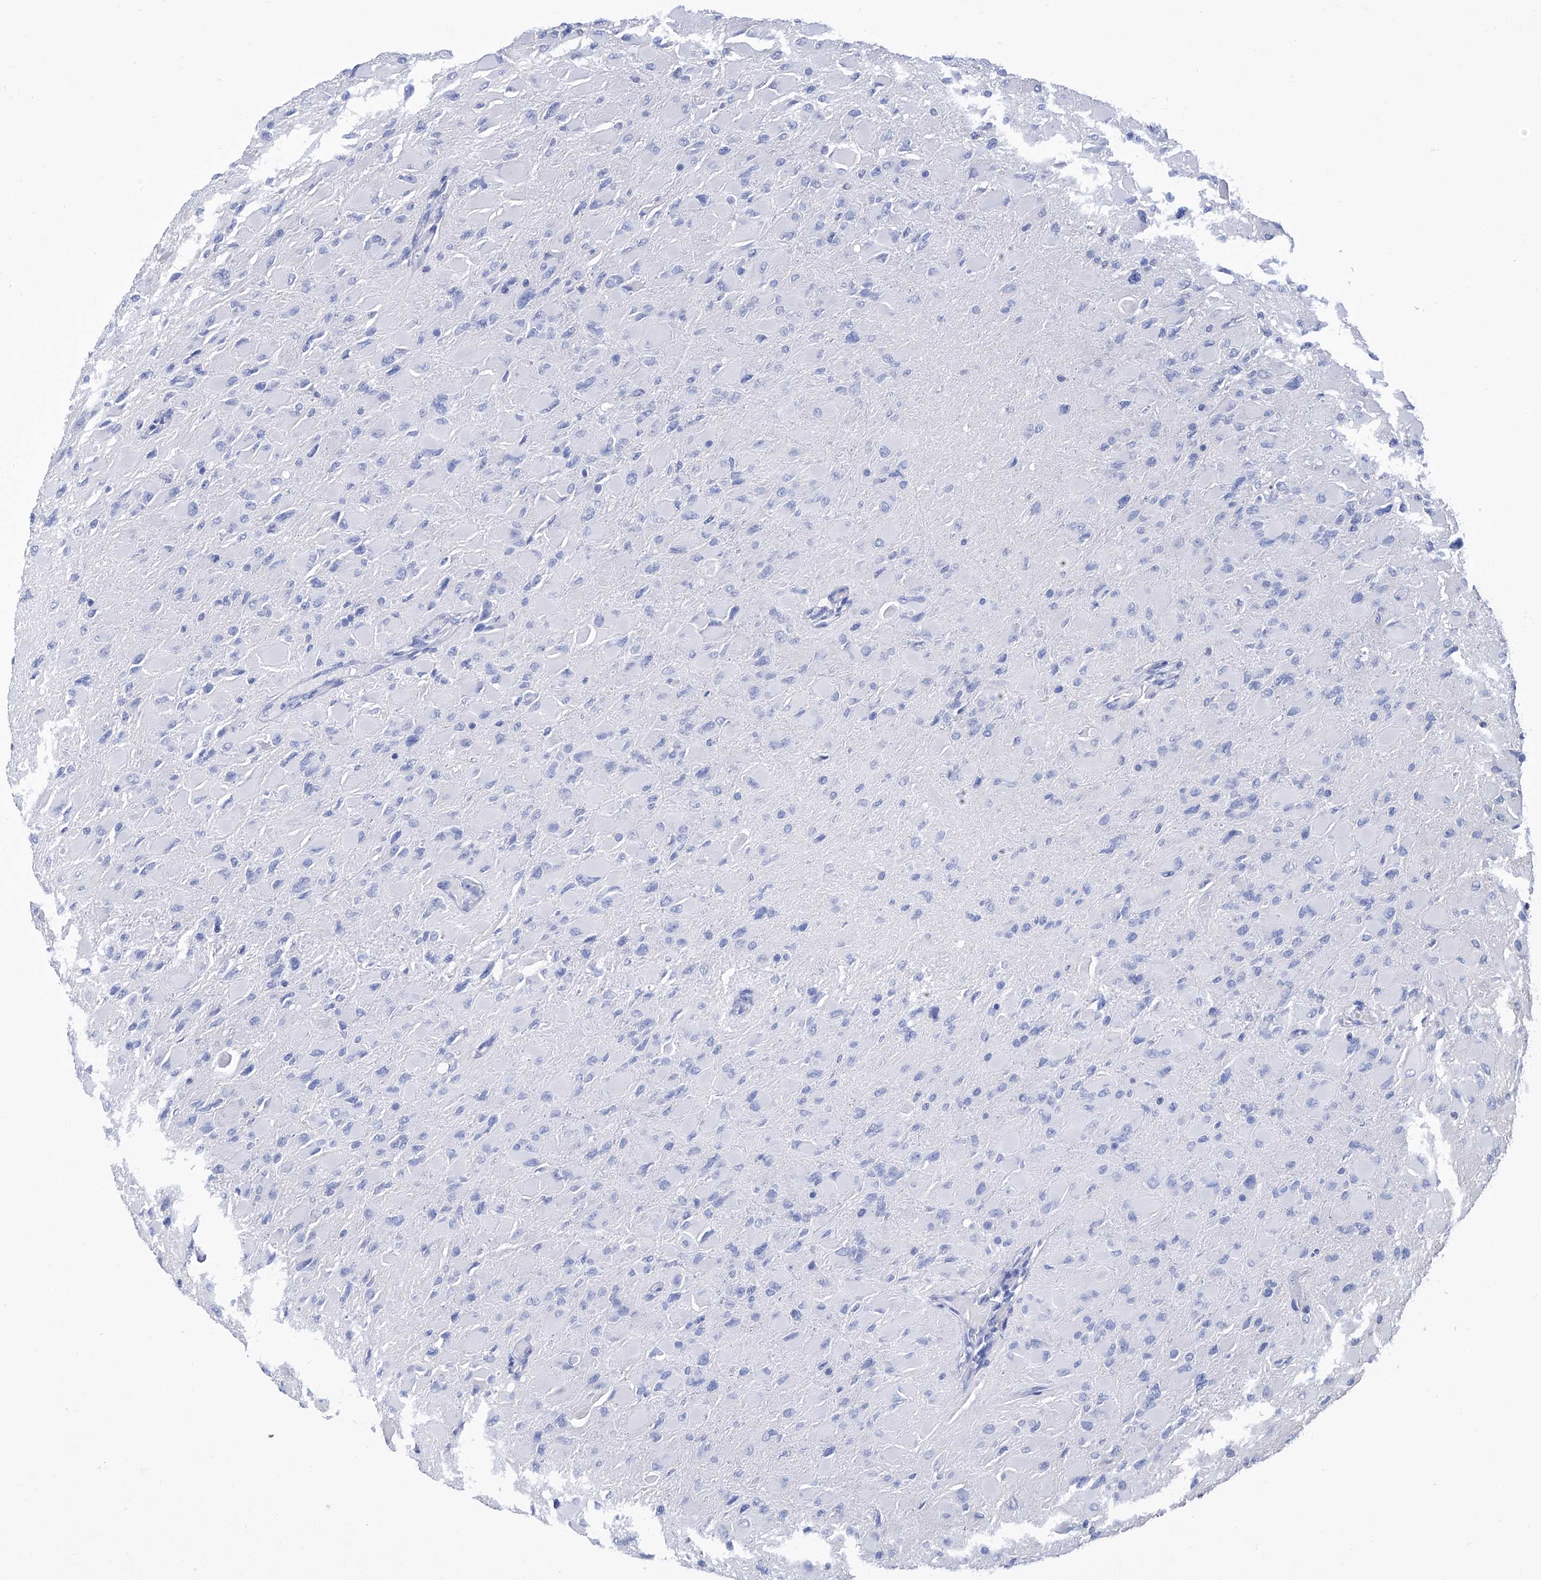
{"staining": {"intensity": "negative", "quantity": "none", "location": "none"}, "tissue": "glioma", "cell_type": "Tumor cells", "image_type": "cancer", "snomed": [{"axis": "morphology", "description": "Glioma, malignant, High grade"}, {"axis": "topography", "description": "Cerebral cortex"}], "caption": "DAB immunohistochemical staining of glioma reveals no significant positivity in tumor cells.", "gene": "GPT", "patient": {"sex": "female", "age": 36}}